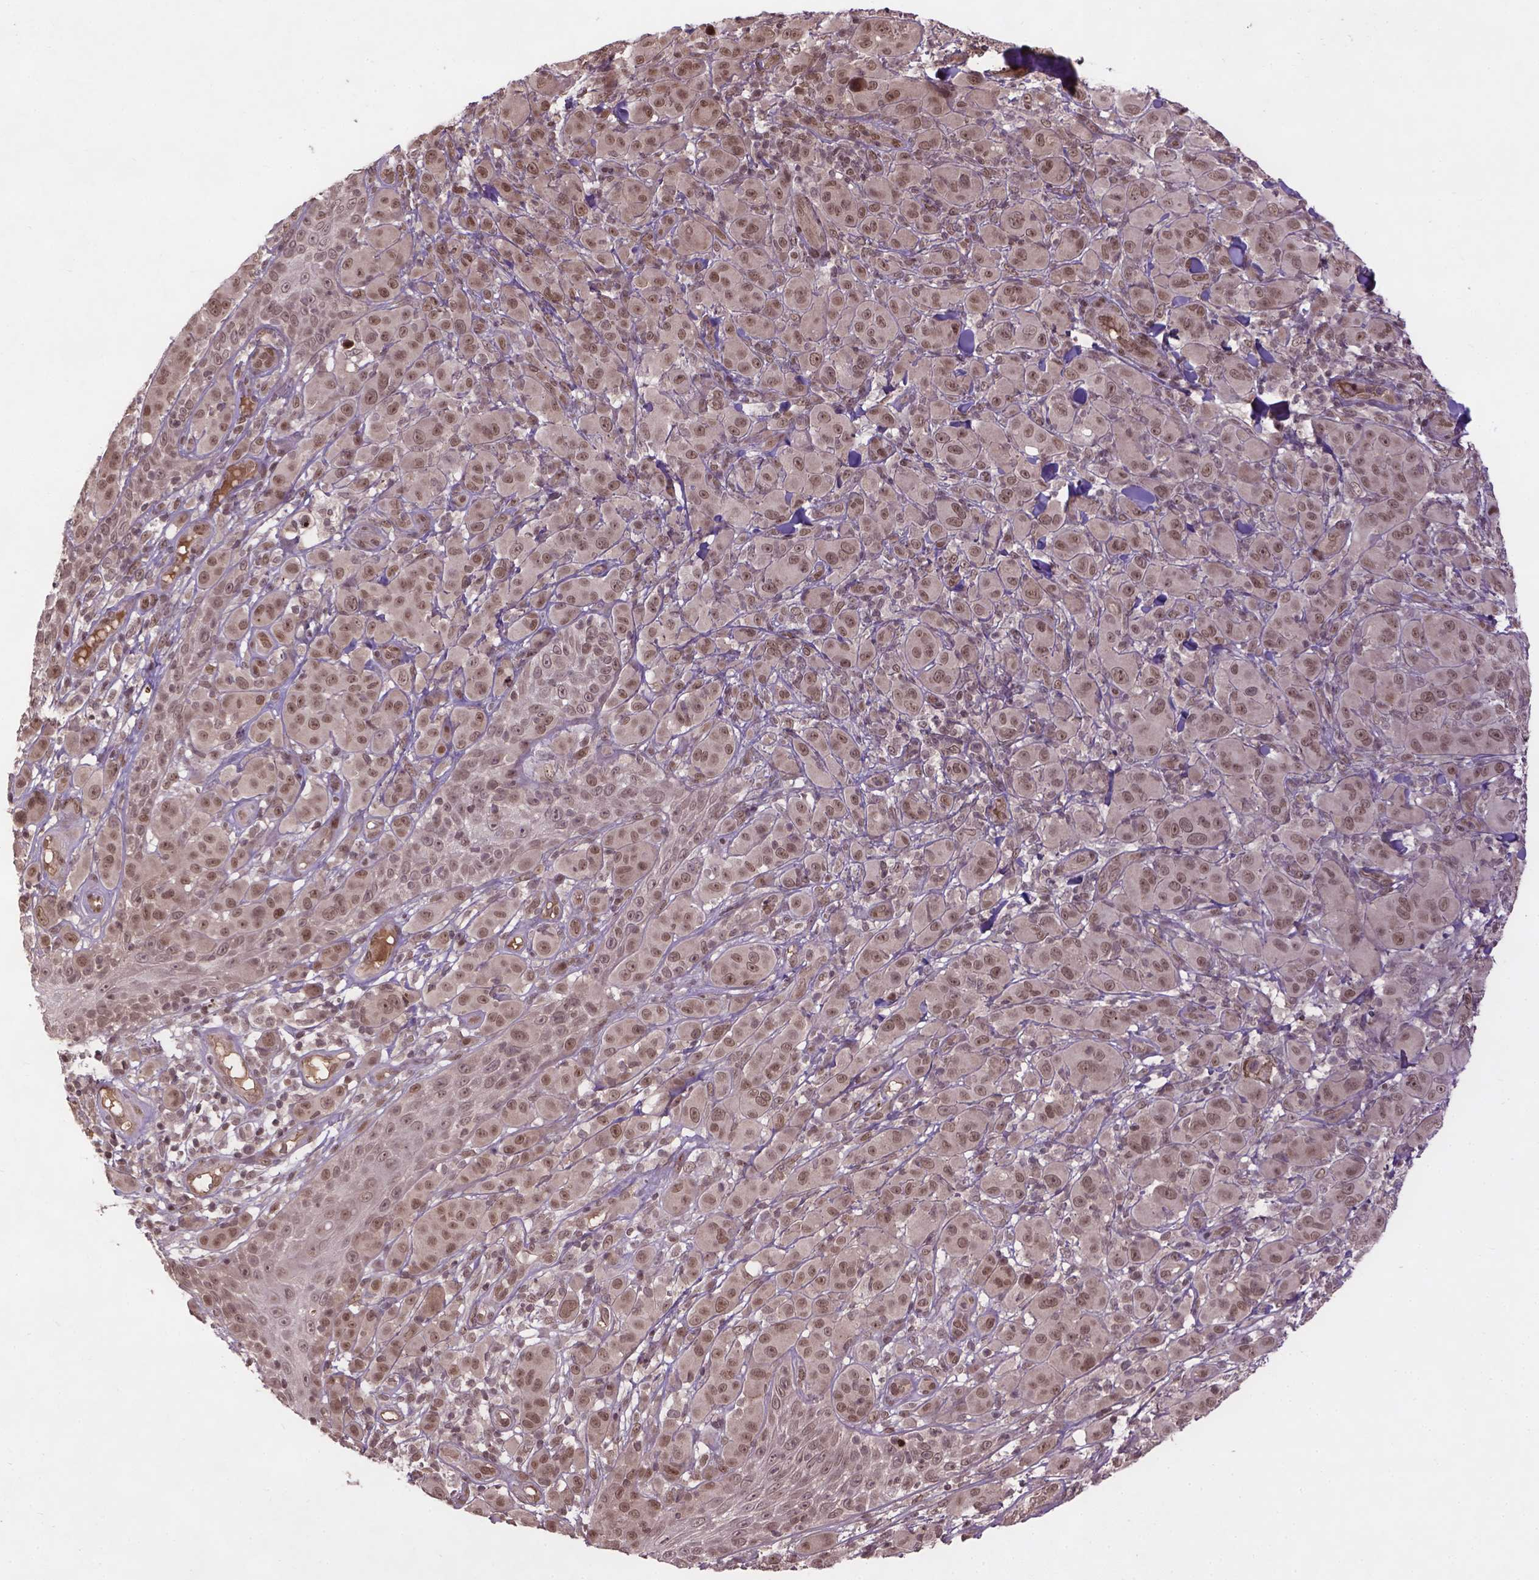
{"staining": {"intensity": "moderate", "quantity": ">75%", "location": "nuclear"}, "tissue": "melanoma", "cell_type": "Tumor cells", "image_type": "cancer", "snomed": [{"axis": "morphology", "description": "Malignant melanoma, NOS"}, {"axis": "topography", "description": "Skin"}], "caption": "This photomicrograph displays IHC staining of melanoma, with medium moderate nuclear staining in approximately >75% of tumor cells.", "gene": "BANF1", "patient": {"sex": "female", "age": 87}}